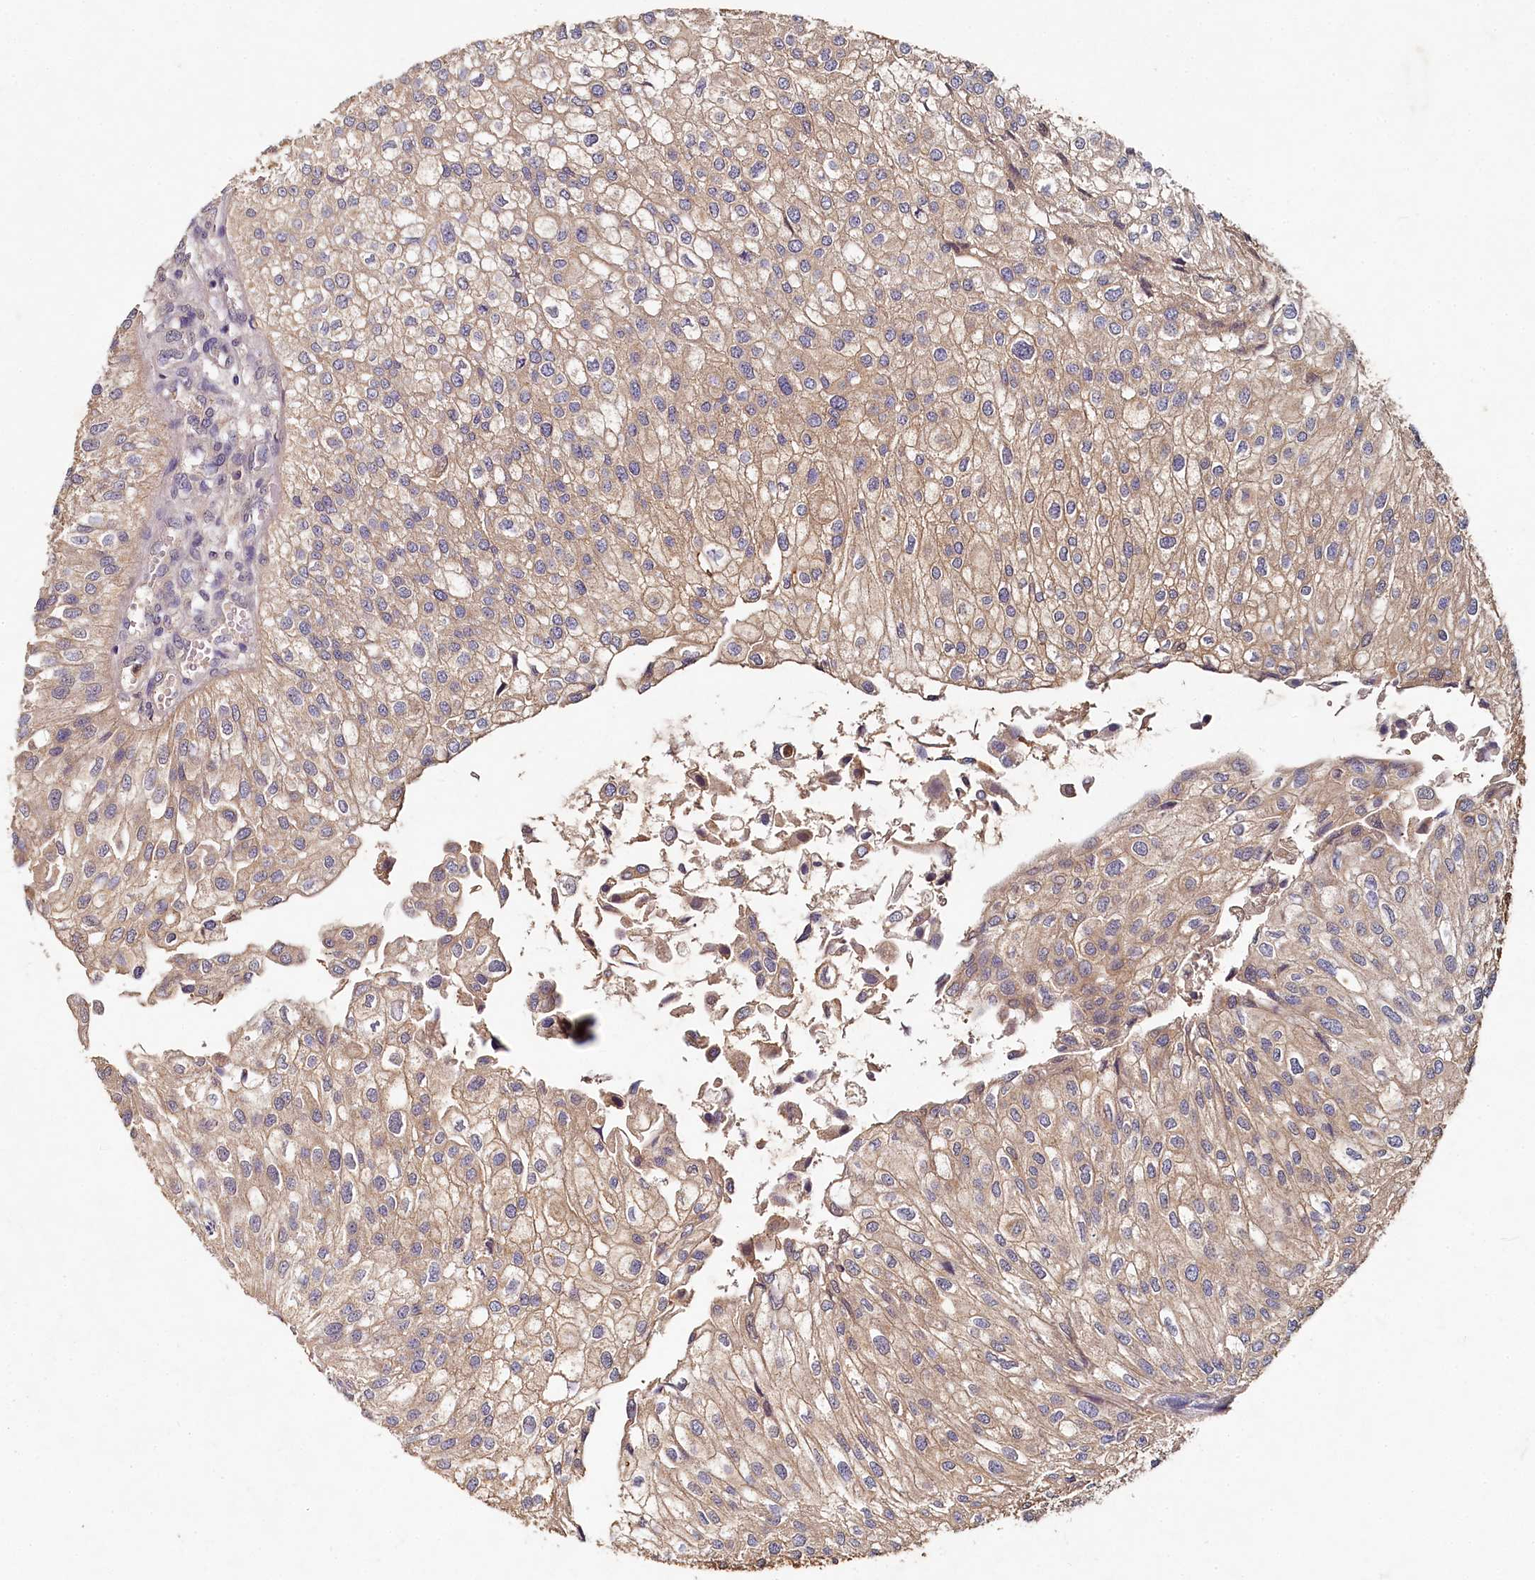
{"staining": {"intensity": "weak", "quantity": ">75%", "location": "cytoplasmic/membranous"}, "tissue": "urothelial cancer", "cell_type": "Tumor cells", "image_type": "cancer", "snomed": [{"axis": "morphology", "description": "Urothelial carcinoma, Low grade"}, {"axis": "topography", "description": "Urinary bladder"}], "caption": "Immunohistochemical staining of human urothelial carcinoma (low-grade) demonstrates low levels of weak cytoplasmic/membranous protein positivity in approximately >75% of tumor cells.", "gene": "HERC3", "patient": {"sex": "female", "age": 89}}